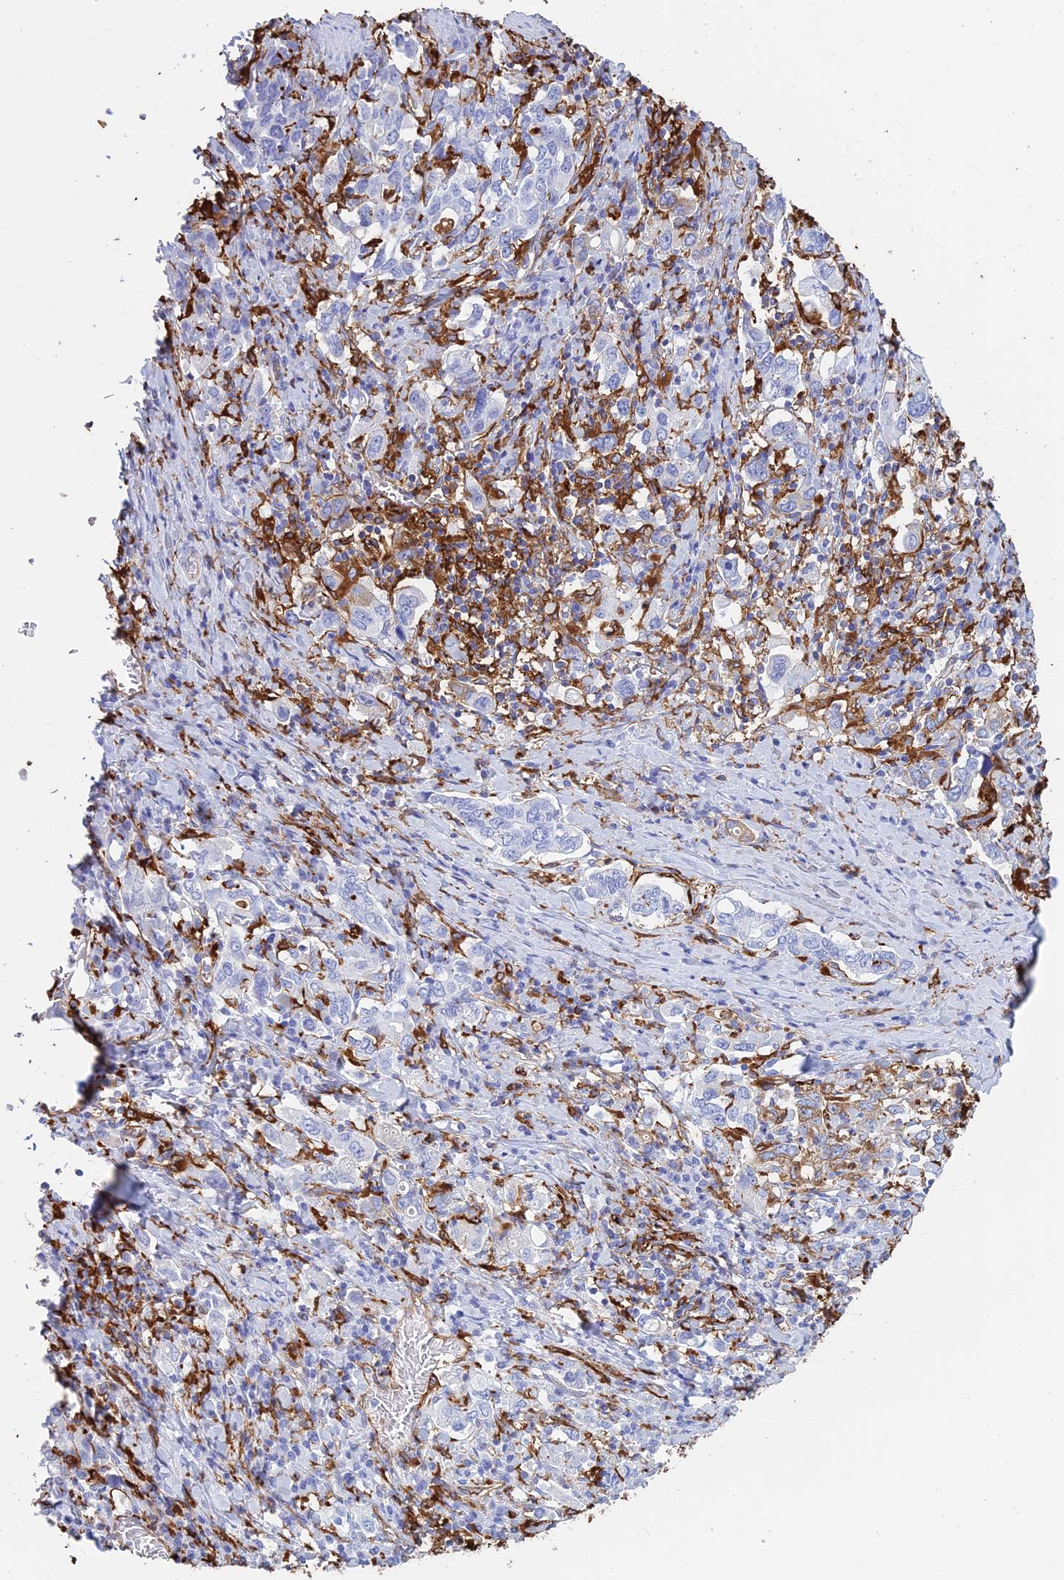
{"staining": {"intensity": "negative", "quantity": "none", "location": "none"}, "tissue": "stomach cancer", "cell_type": "Tumor cells", "image_type": "cancer", "snomed": [{"axis": "morphology", "description": "Adenocarcinoma, NOS"}, {"axis": "topography", "description": "Stomach, upper"}, {"axis": "topography", "description": "Stomach"}], "caption": "DAB (3,3'-diaminobenzidine) immunohistochemical staining of human stomach adenocarcinoma exhibits no significant expression in tumor cells.", "gene": "HLA-DRB1", "patient": {"sex": "male", "age": 62}}